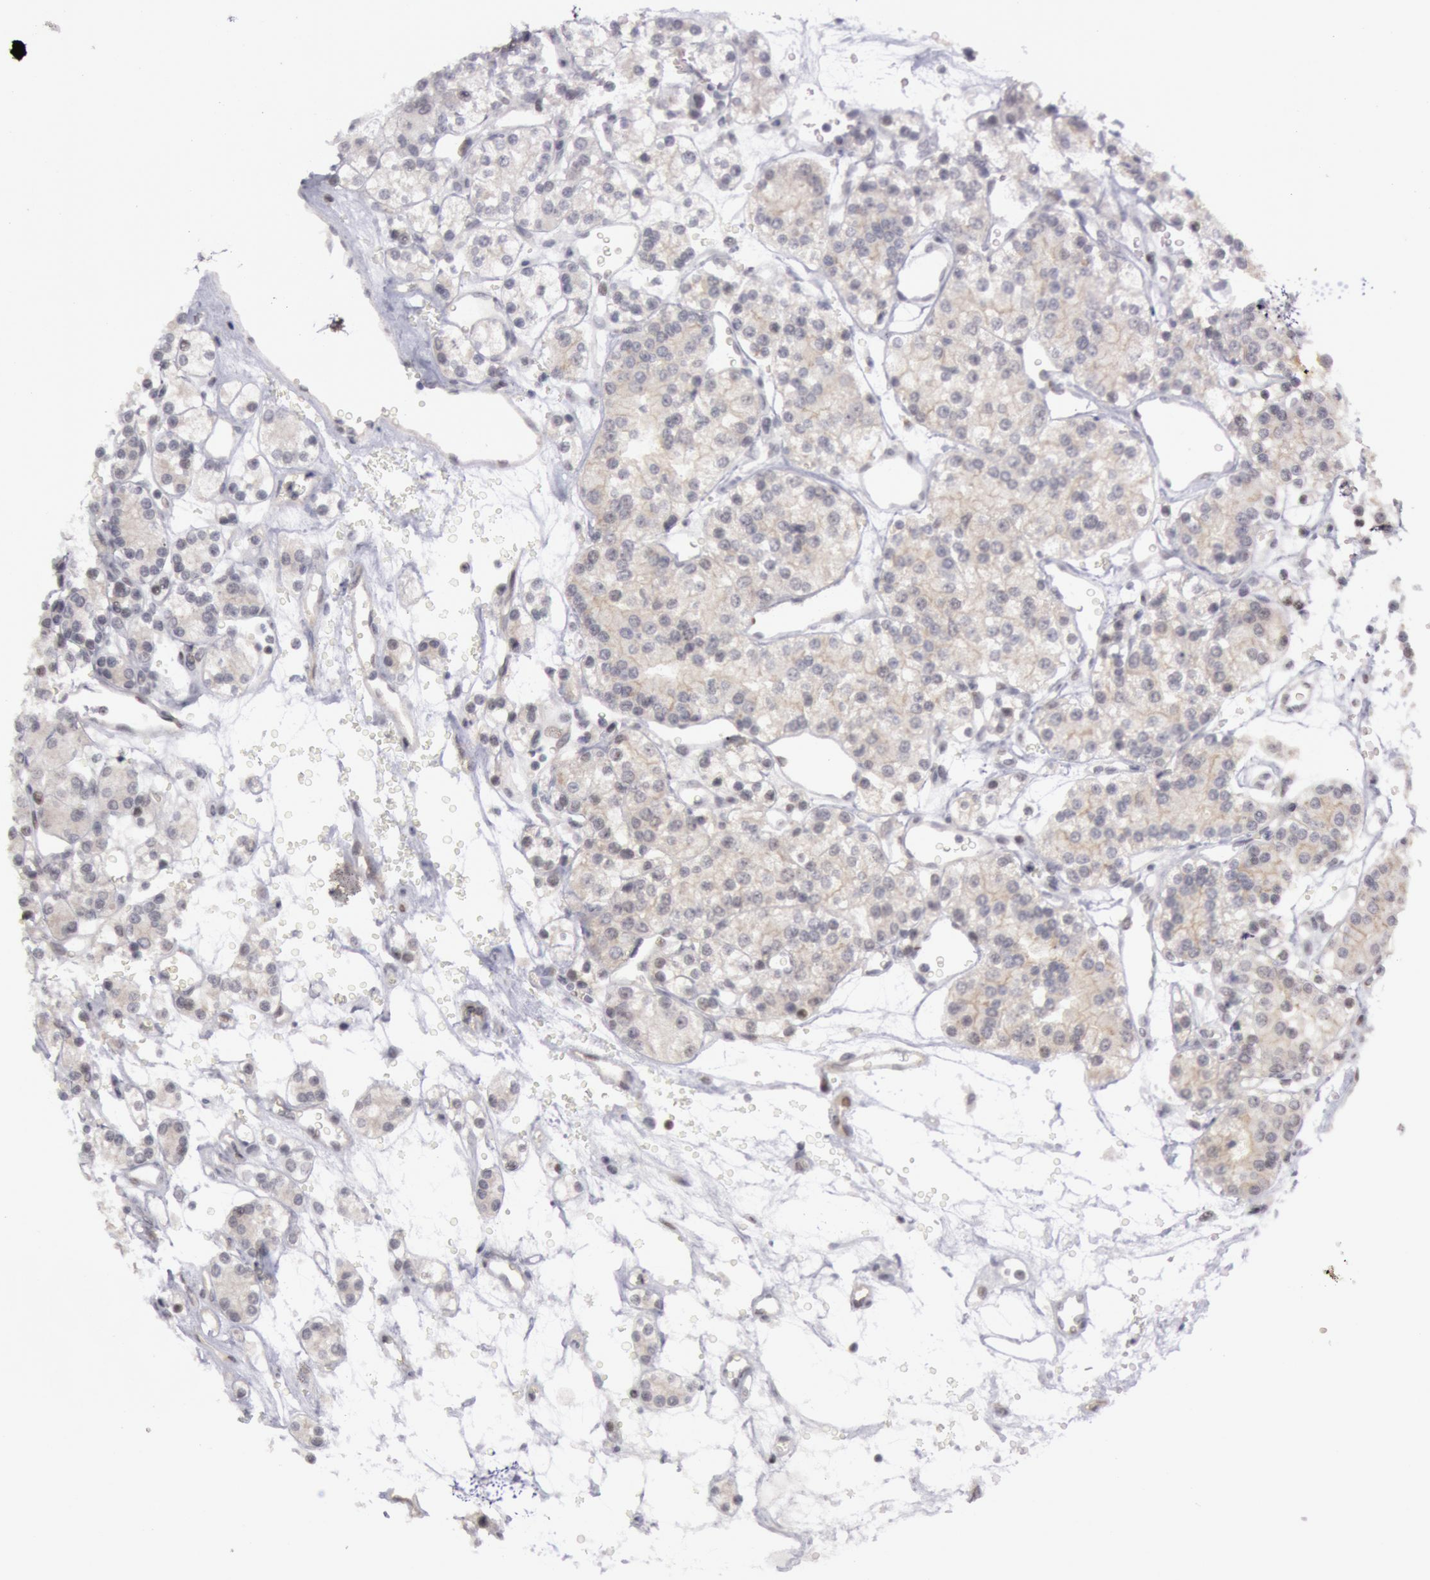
{"staining": {"intensity": "weak", "quantity": "25%-75%", "location": "cytoplasmic/membranous"}, "tissue": "renal cancer", "cell_type": "Tumor cells", "image_type": "cancer", "snomed": [{"axis": "morphology", "description": "Adenocarcinoma, NOS"}, {"axis": "topography", "description": "Kidney"}], "caption": "Renal cancer stained for a protein (brown) exhibits weak cytoplasmic/membranous positive positivity in about 25%-75% of tumor cells.", "gene": "JOSD1", "patient": {"sex": "female", "age": 62}}